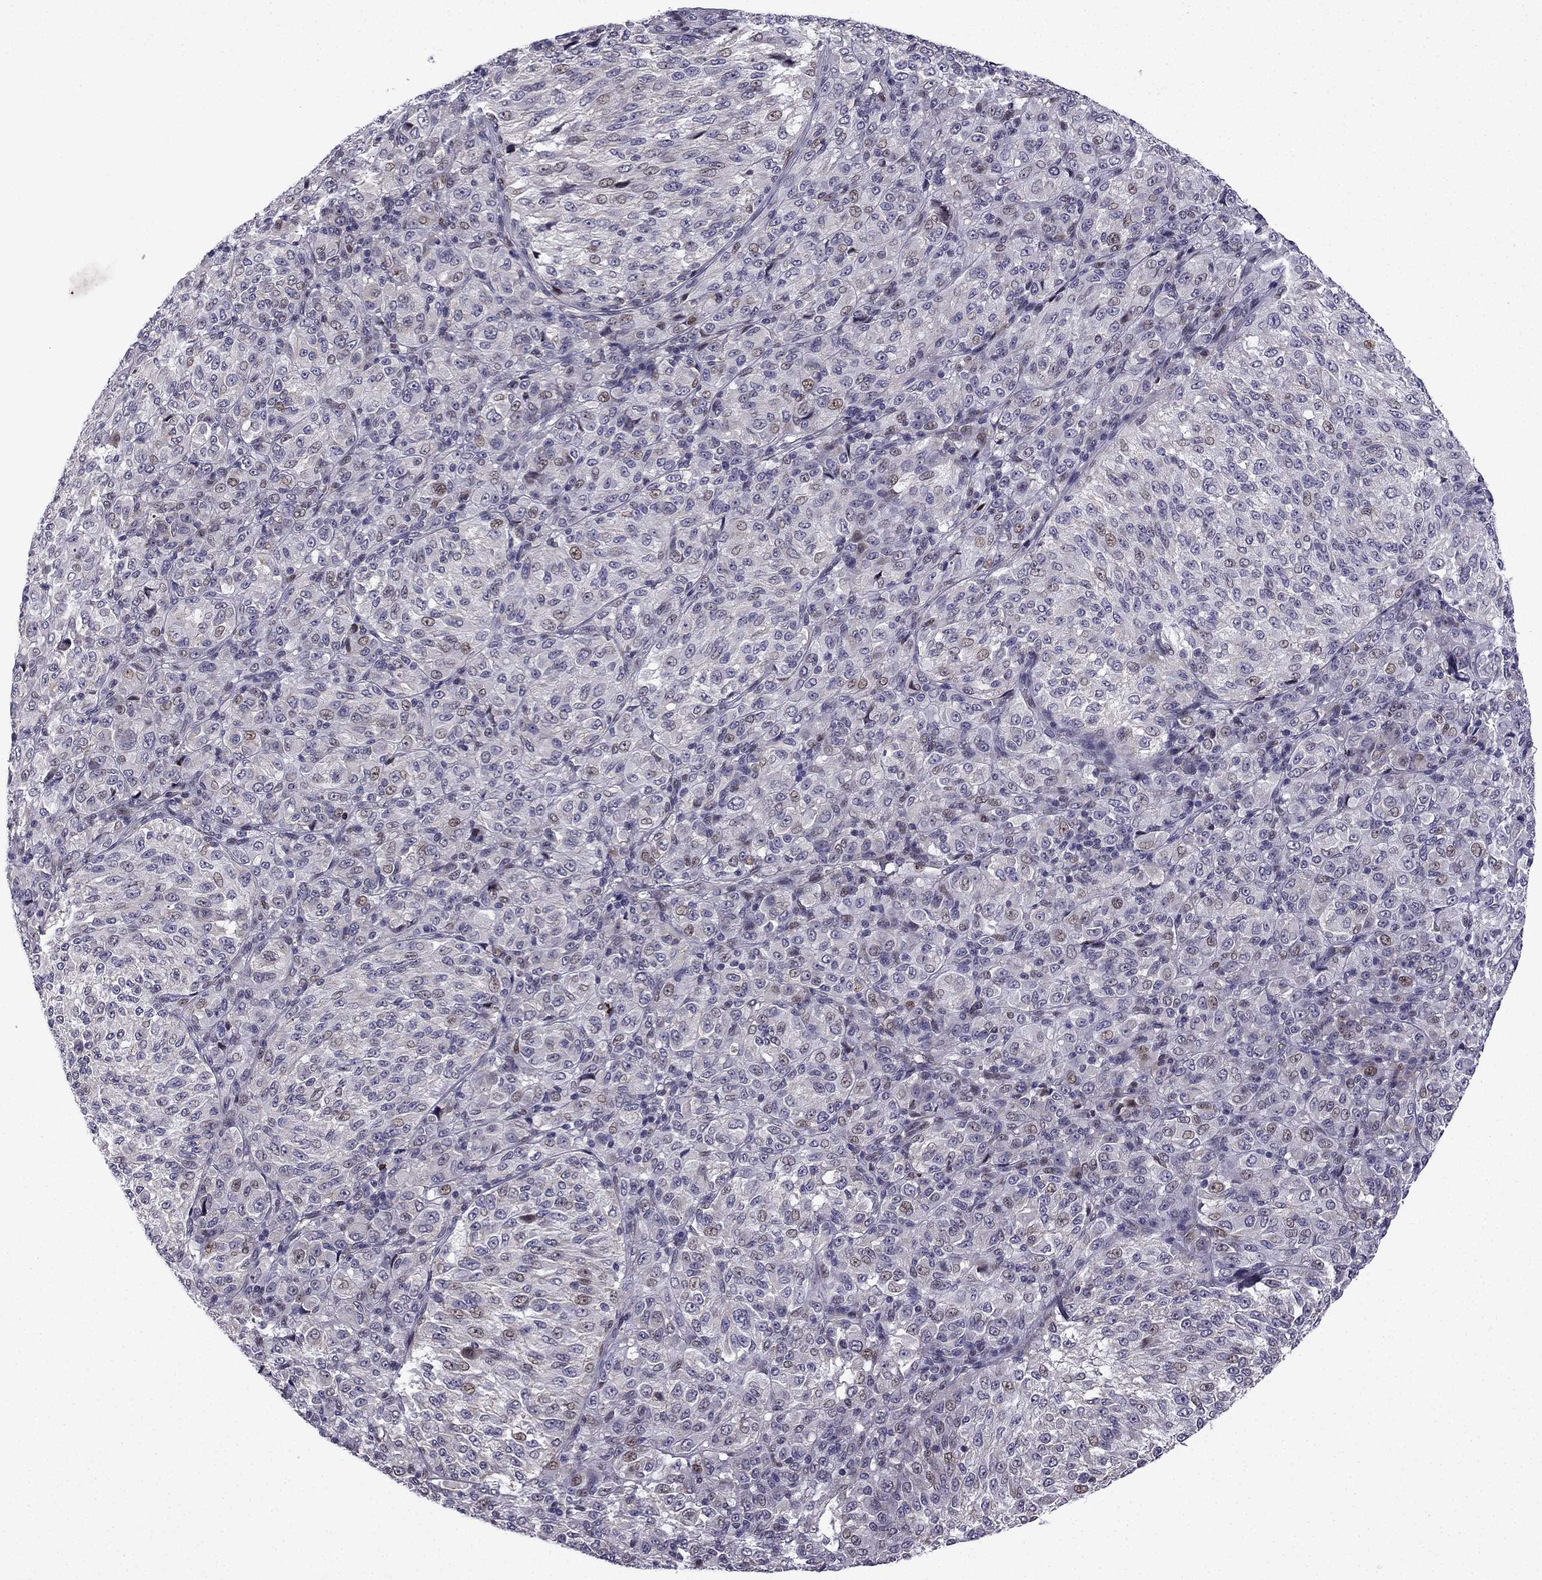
{"staining": {"intensity": "weak", "quantity": "<25%", "location": "nuclear"}, "tissue": "melanoma", "cell_type": "Tumor cells", "image_type": "cancer", "snomed": [{"axis": "morphology", "description": "Malignant melanoma, Metastatic site"}, {"axis": "topography", "description": "Brain"}], "caption": "IHC photomicrograph of malignant melanoma (metastatic site) stained for a protein (brown), which displays no expression in tumor cells.", "gene": "FGF3", "patient": {"sex": "female", "age": 56}}